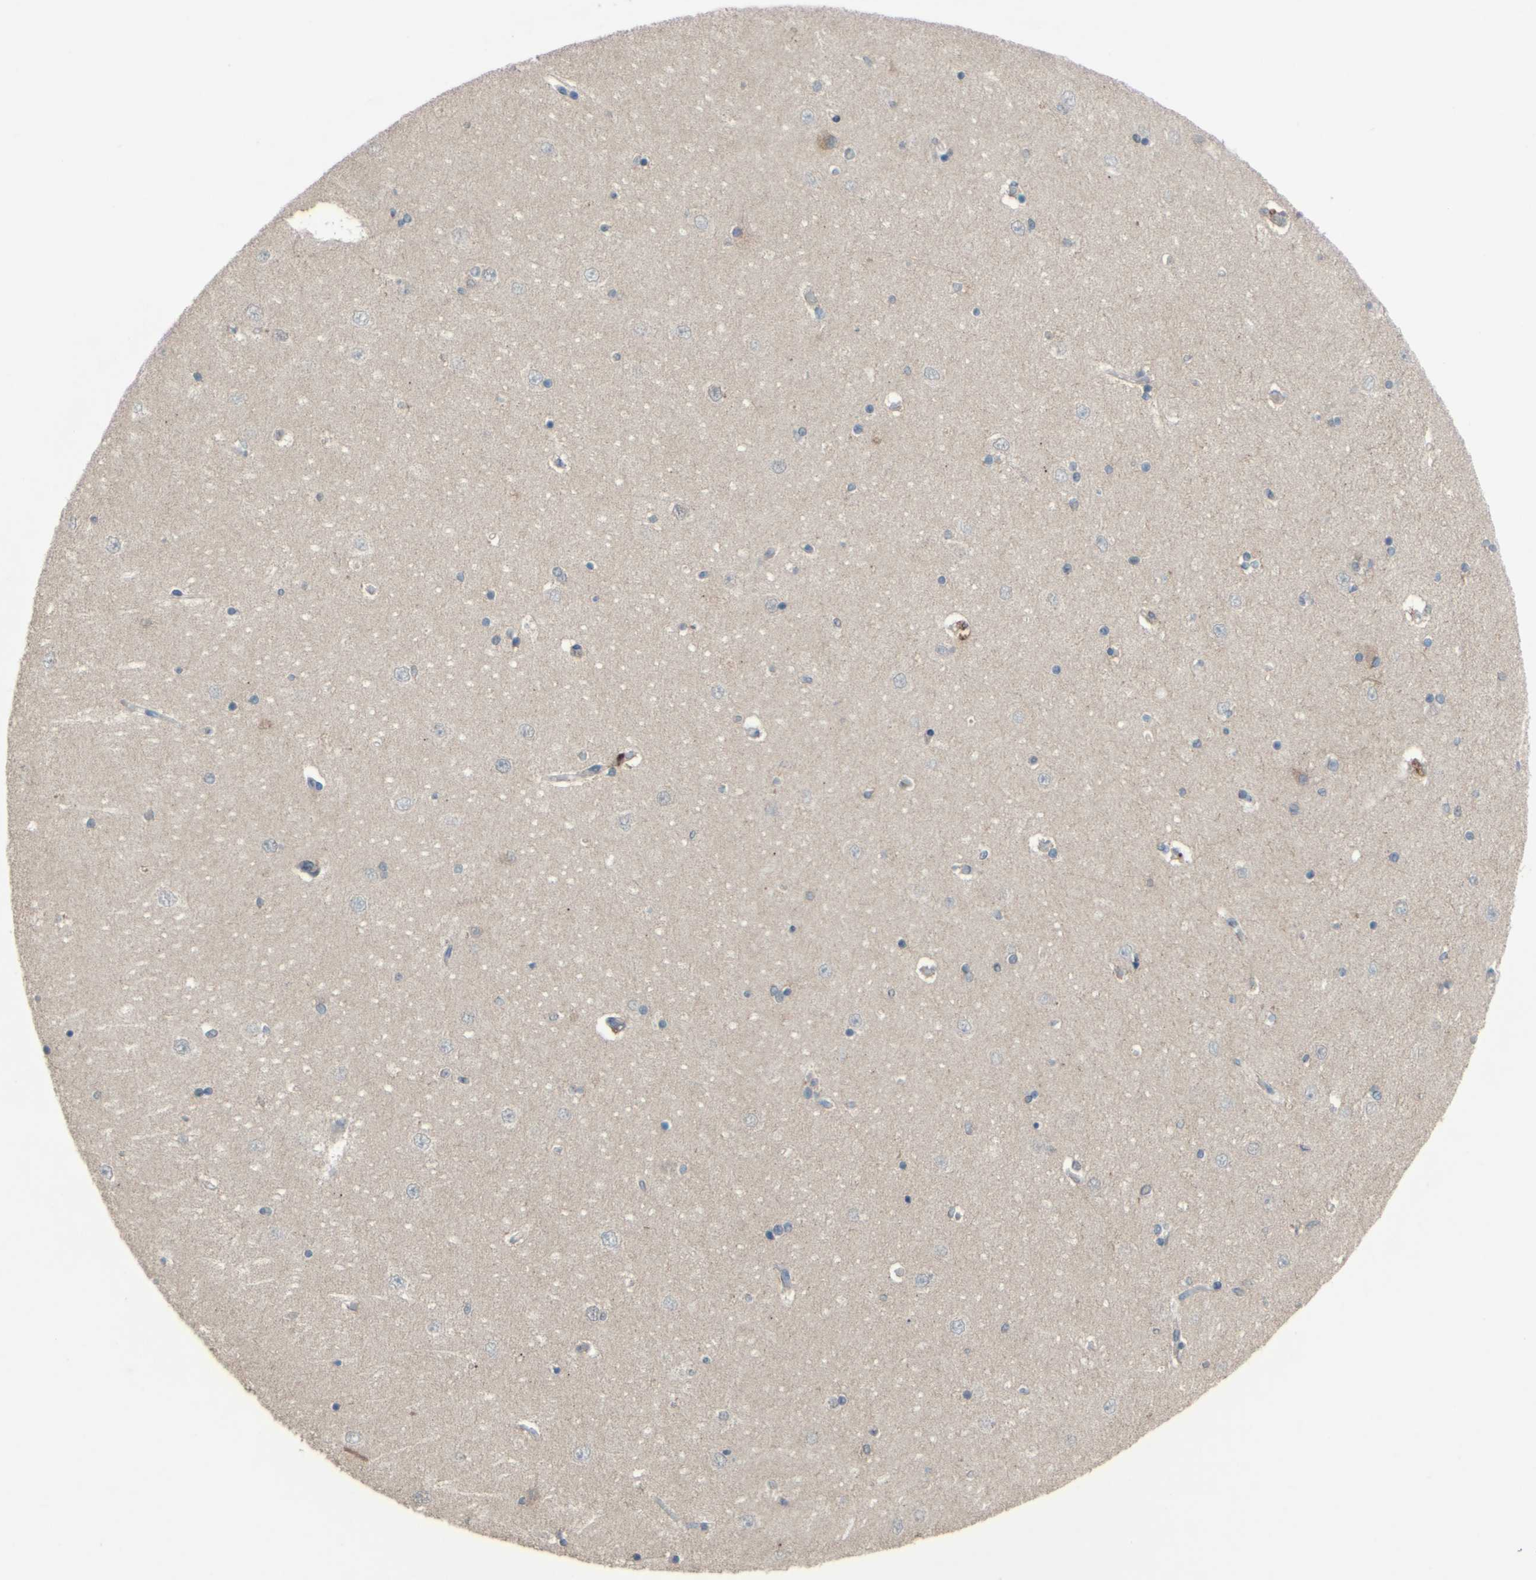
{"staining": {"intensity": "negative", "quantity": "none", "location": "none"}, "tissue": "hippocampus", "cell_type": "Glial cells", "image_type": "normal", "snomed": [{"axis": "morphology", "description": "Normal tissue, NOS"}, {"axis": "topography", "description": "Hippocampus"}], "caption": "Immunohistochemistry (IHC) histopathology image of unremarkable hippocampus stained for a protein (brown), which exhibits no expression in glial cells. The staining is performed using DAB brown chromogen with nuclei counter-stained in using hematoxylin.", "gene": "CDCP1", "patient": {"sex": "female", "age": 54}}